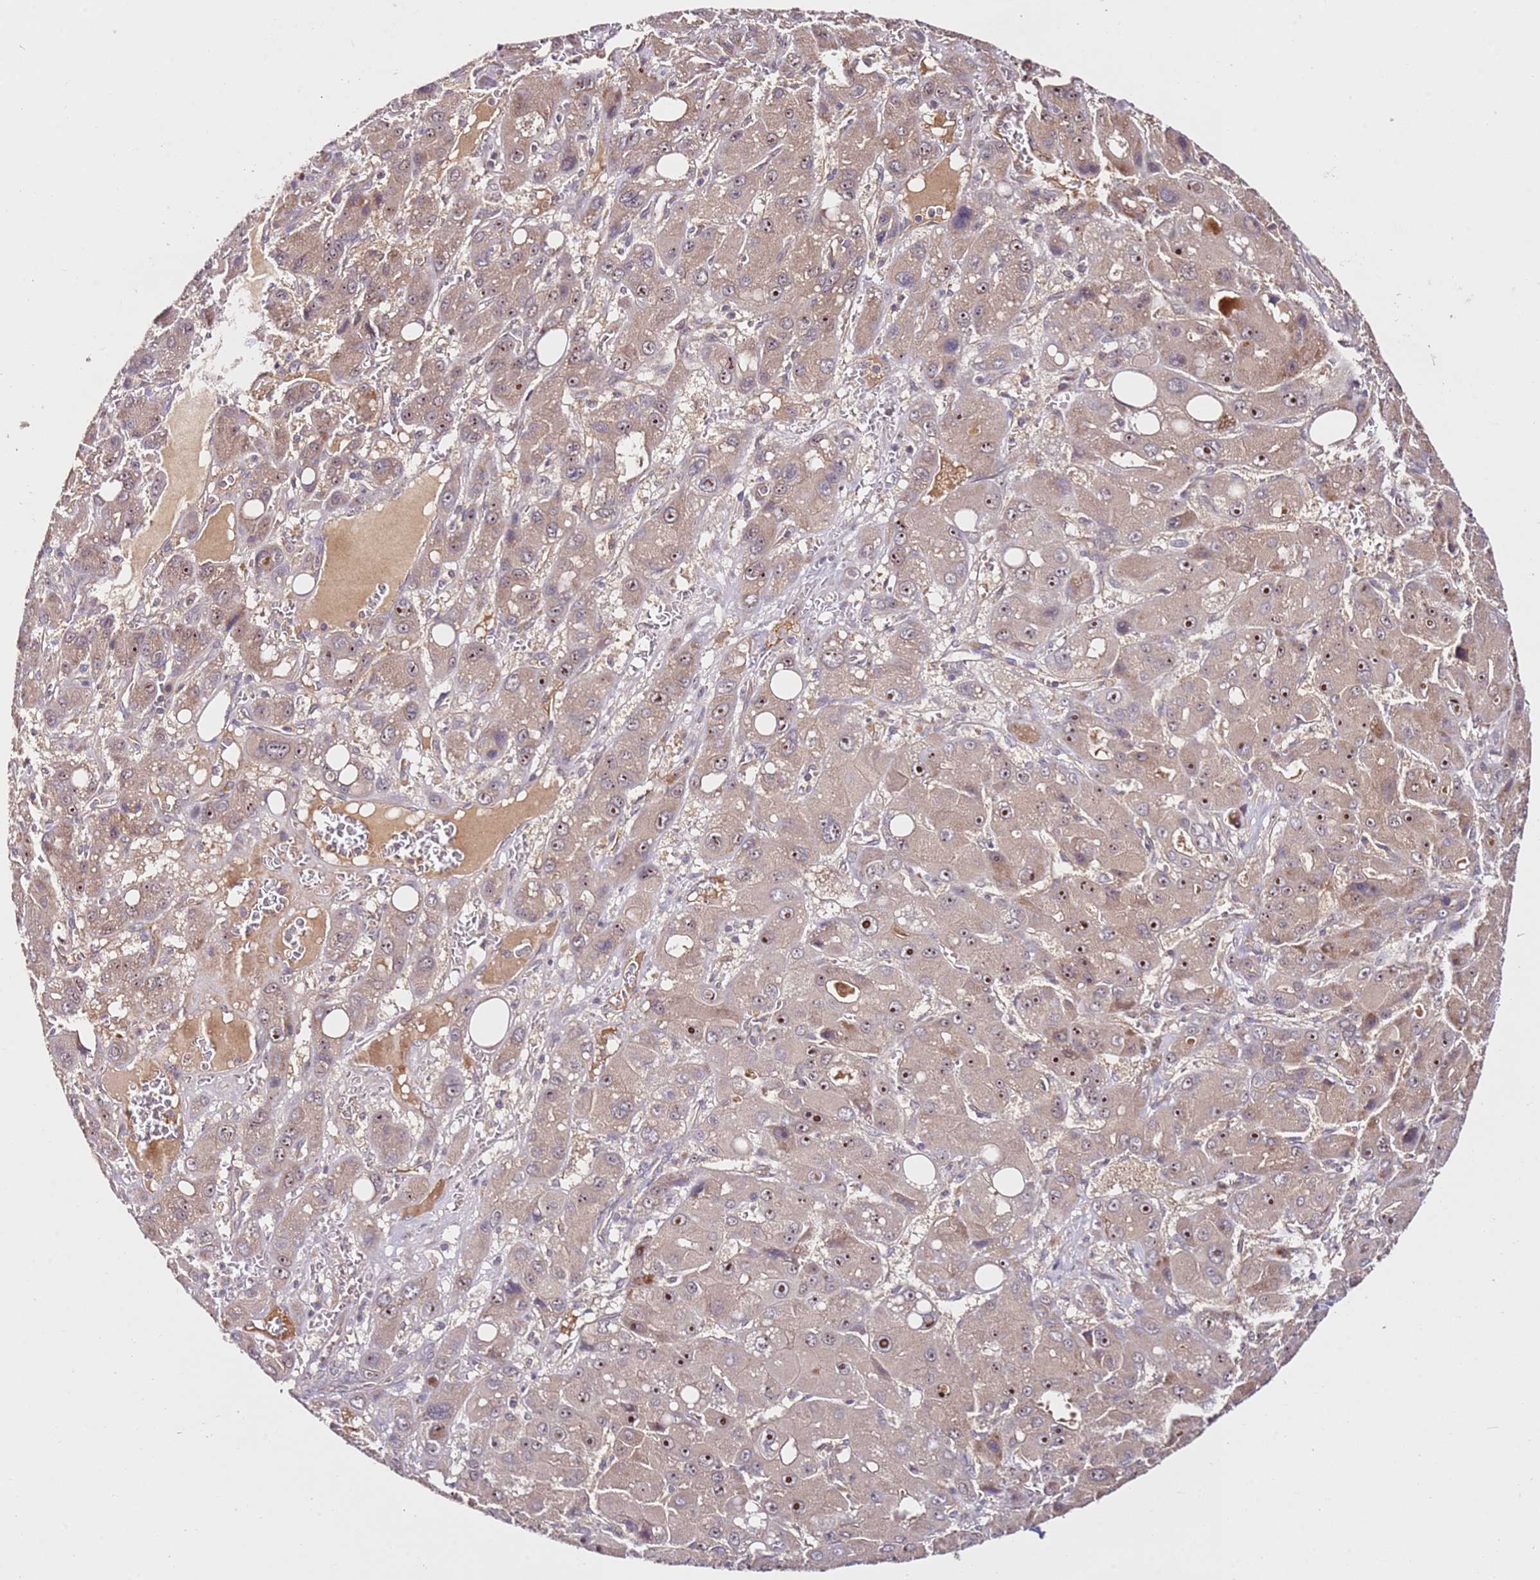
{"staining": {"intensity": "moderate", "quantity": ">75%", "location": "cytoplasmic/membranous,nuclear"}, "tissue": "liver cancer", "cell_type": "Tumor cells", "image_type": "cancer", "snomed": [{"axis": "morphology", "description": "Carcinoma, Hepatocellular, NOS"}, {"axis": "topography", "description": "Liver"}], "caption": "The histopathology image exhibits immunohistochemical staining of liver cancer. There is moderate cytoplasmic/membranous and nuclear staining is present in about >75% of tumor cells. The protein is stained brown, and the nuclei are stained in blue (DAB IHC with brightfield microscopy, high magnification).", "gene": "DDX27", "patient": {"sex": "male", "age": 55}}